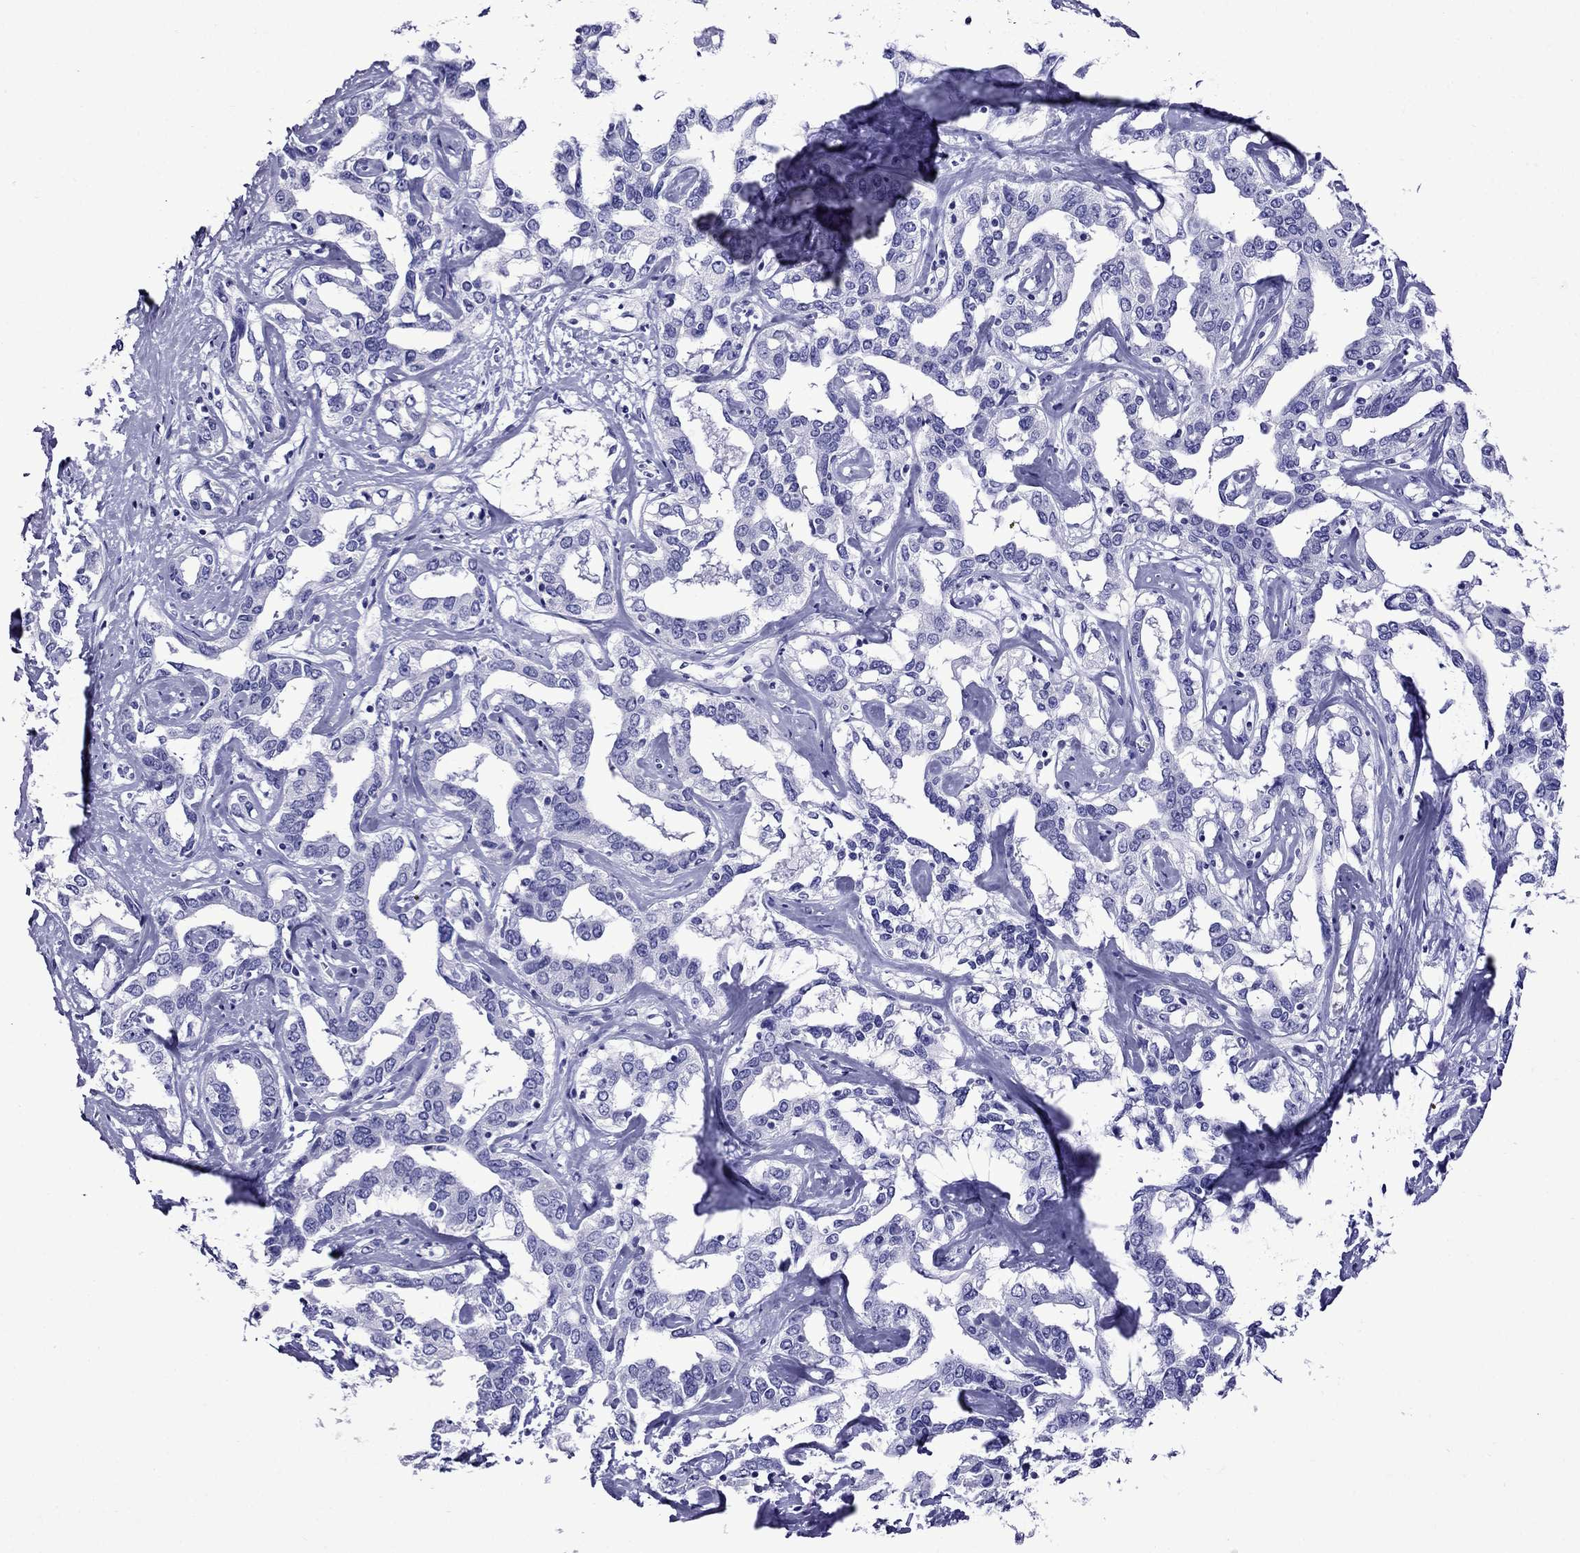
{"staining": {"intensity": "negative", "quantity": "none", "location": "none"}, "tissue": "liver cancer", "cell_type": "Tumor cells", "image_type": "cancer", "snomed": [{"axis": "morphology", "description": "Cholangiocarcinoma"}, {"axis": "topography", "description": "Liver"}], "caption": "Immunohistochemistry micrograph of neoplastic tissue: cholangiocarcinoma (liver) stained with DAB displays no significant protein positivity in tumor cells.", "gene": "CRYBA1", "patient": {"sex": "male", "age": 59}}